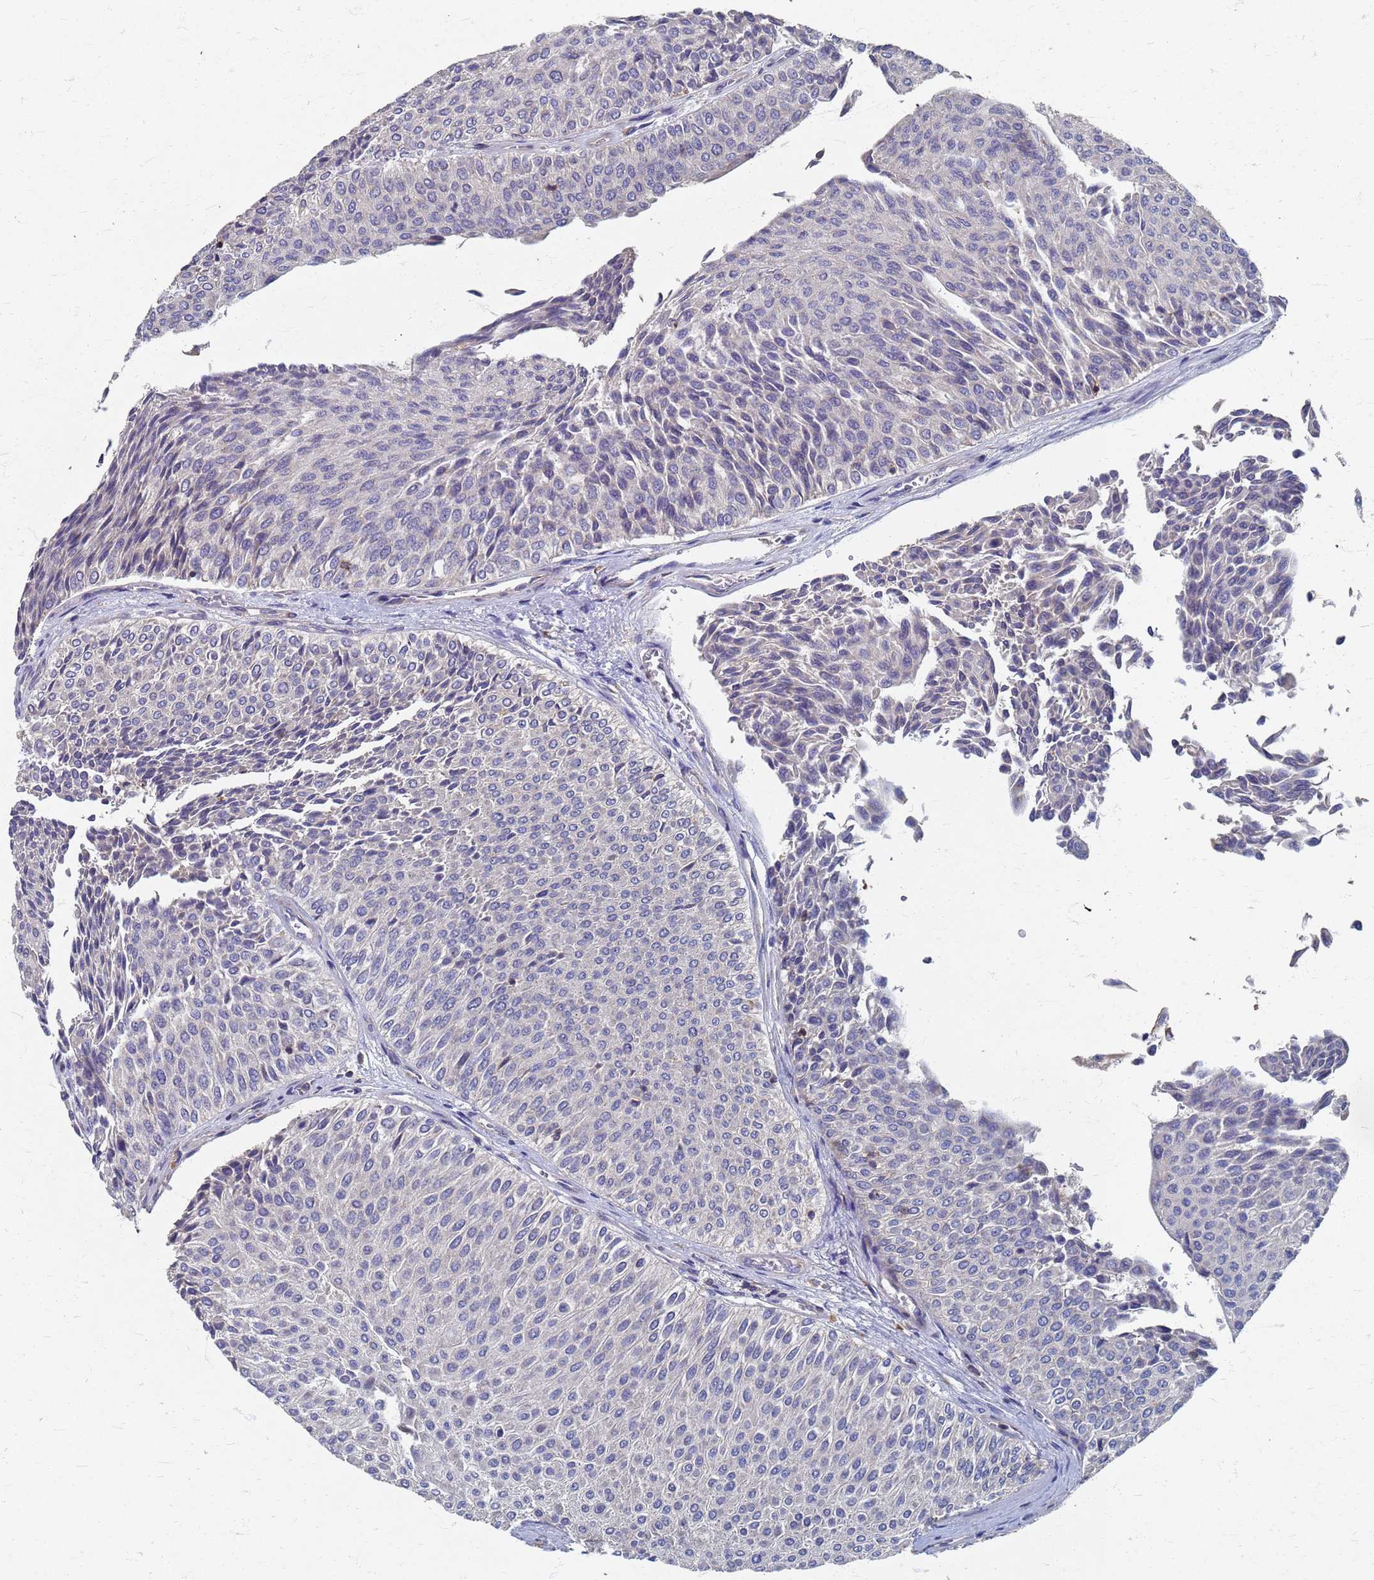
{"staining": {"intensity": "negative", "quantity": "none", "location": "none"}, "tissue": "urothelial cancer", "cell_type": "Tumor cells", "image_type": "cancer", "snomed": [{"axis": "morphology", "description": "Urothelial carcinoma, Low grade"}, {"axis": "topography", "description": "Urinary bladder"}], "caption": "Tumor cells are negative for protein expression in human low-grade urothelial carcinoma.", "gene": "KRCC1", "patient": {"sex": "male", "age": 78}}